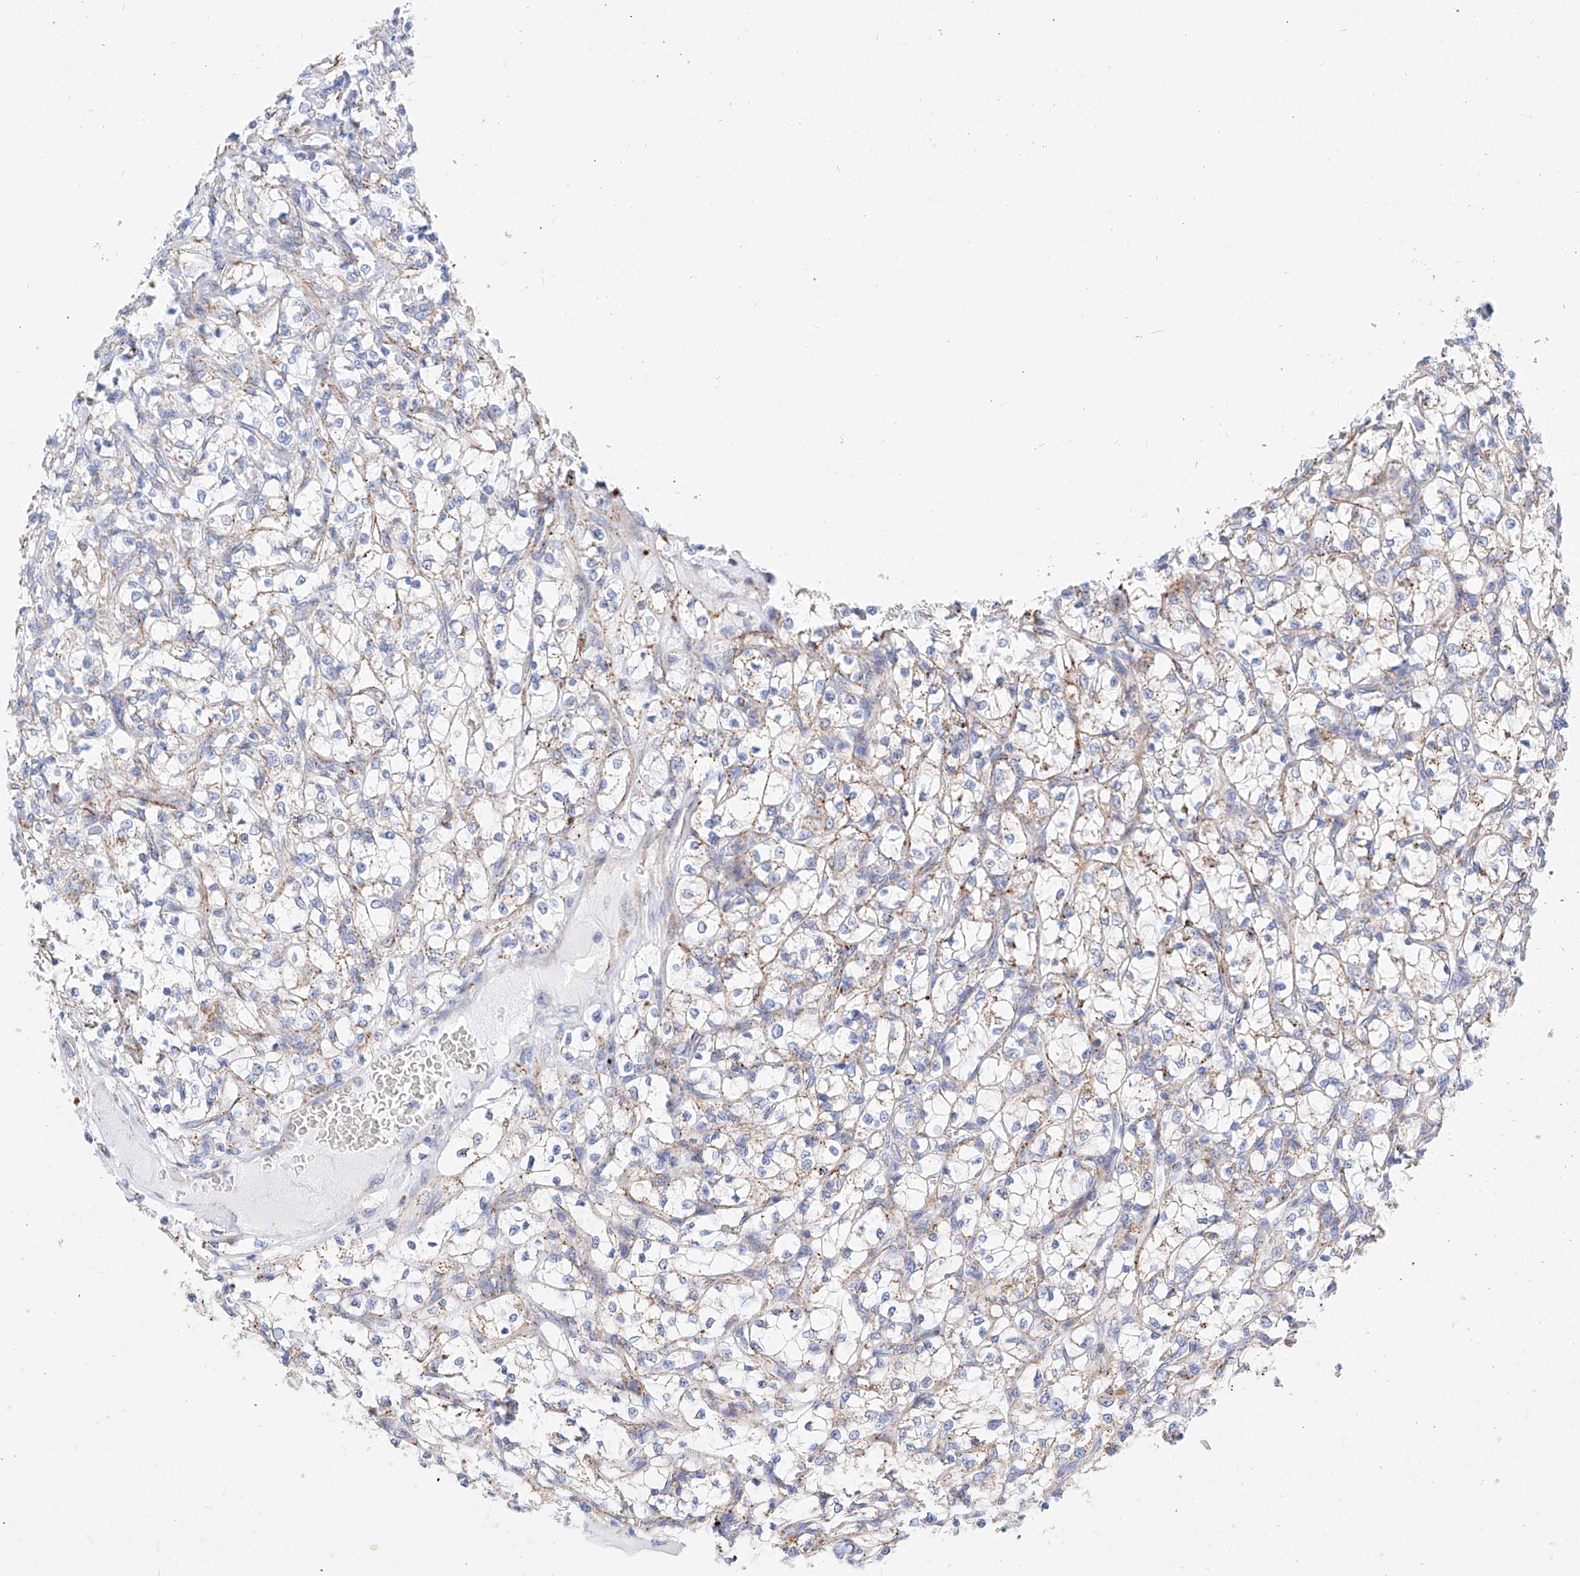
{"staining": {"intensity": "strong", "quantity": "<25%", "location": "cytoplasmic/membranous"}, "tissue": "renal cancer", "cell_type": "Tumor cells", "image_type": "cancer", "snomed": [{"axis": "morphology", "description": "Adenocarcinoma, NOS"}, {"axis": "topography", "description": "Kidney"}], "caption": "Immunohistochemical staining of human renal adenocarcinoma displays medium levels of strong cytoplasmic/membranous protein positivity in approximately <25% of tumor cells.", "gene": "C6orf62", "patient": {"sex": "female", "age": 69}}